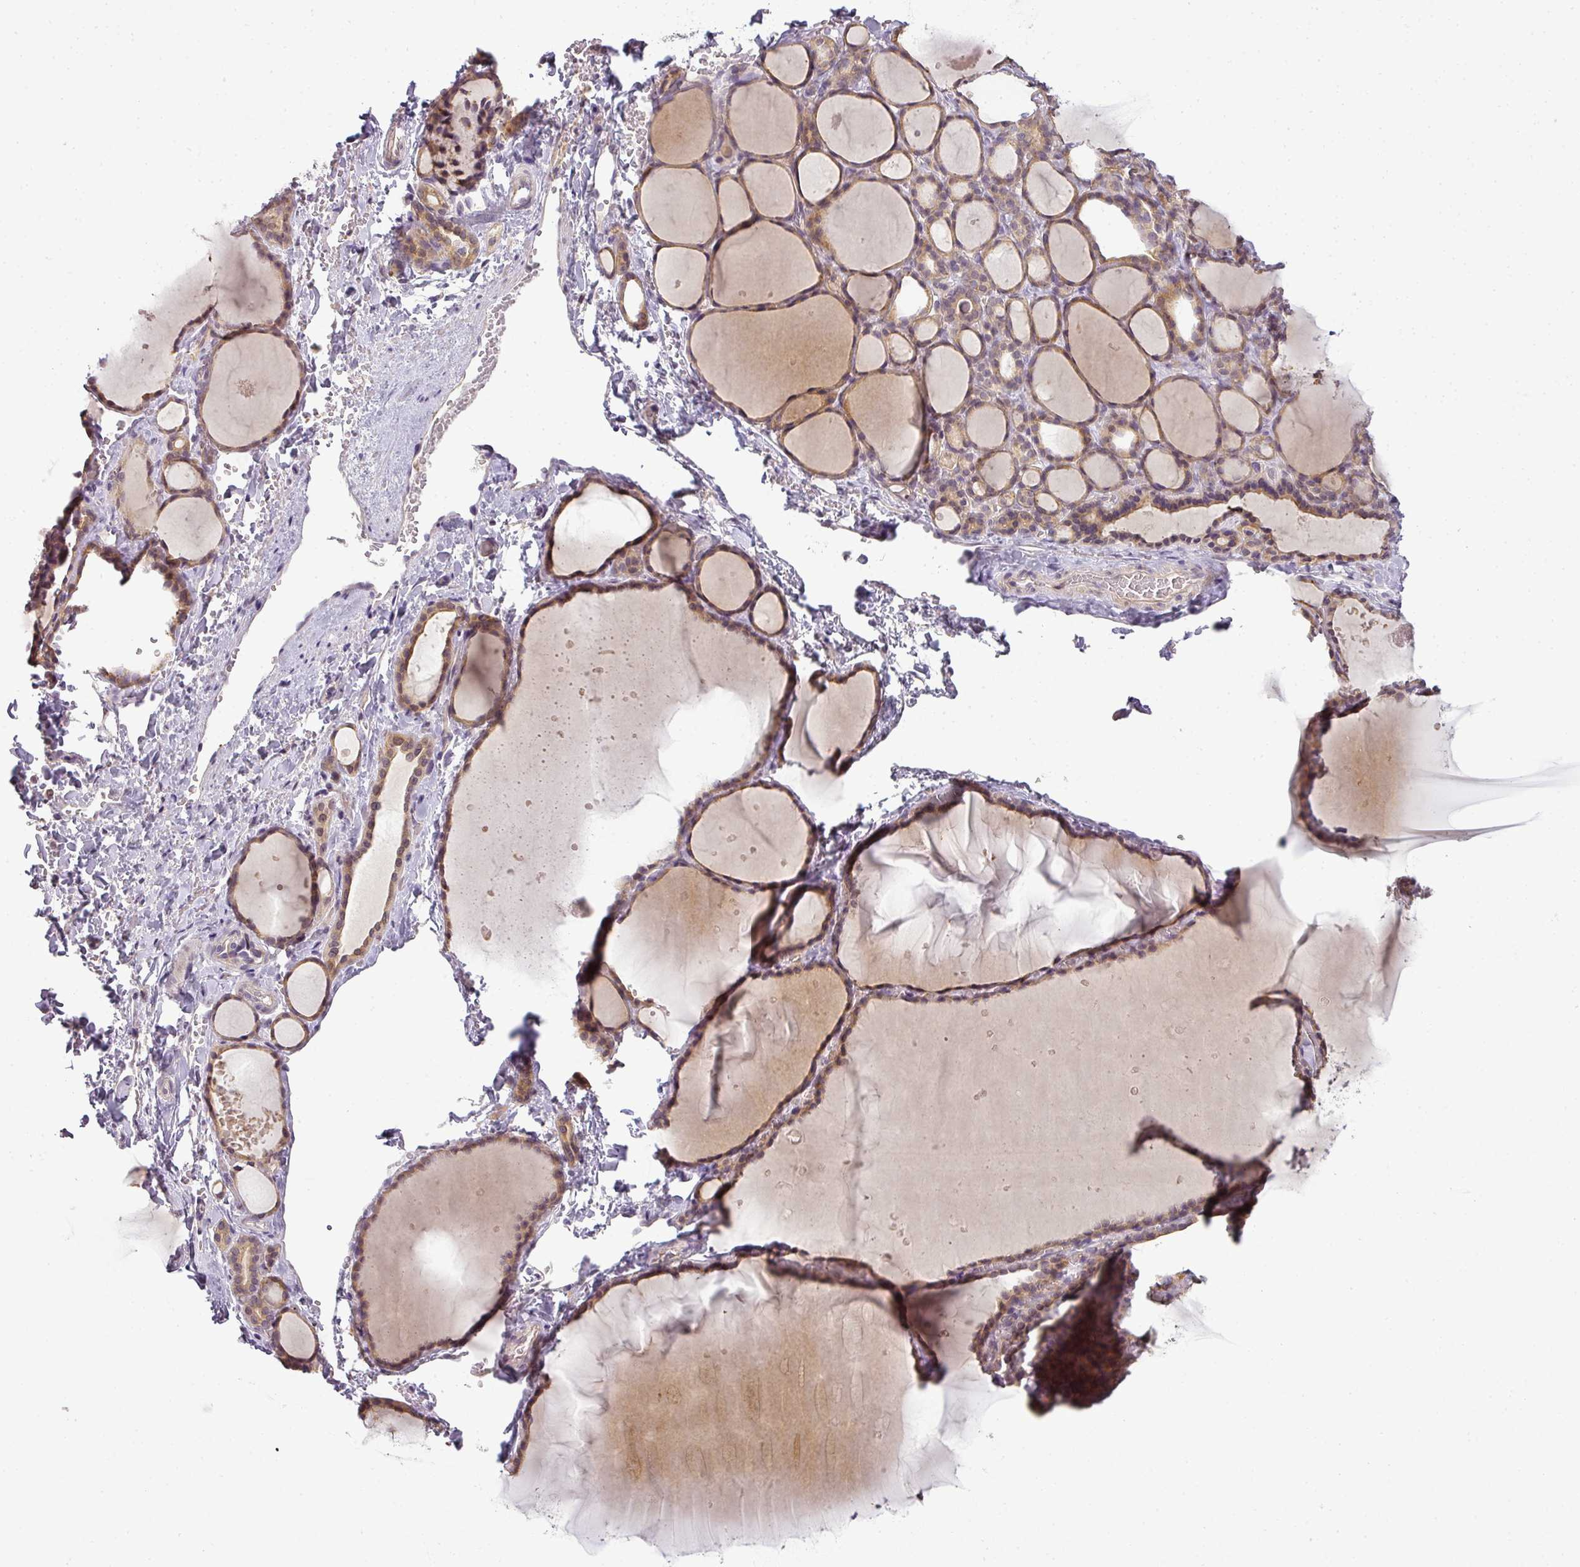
{"staining": {"intensity": "moderate", "quantity": ">75%", "location": "cytoplasmic/membranous"}, "tissue": "thyroid gland", "cell_type": "Glandular cells", "image_type": "normal", "snomed": [{"axis": "morphology", "description": "Normal tissue, NOS"}, {"axis": "topography", "description": "Thyroid gland"}], "caption": "The image shows staining of benign thyroid gland, revealing moderate cytoplasmic/membranous protein positivity (brown color) within glandular cells. (DAB IHC, brown staining for protein, blue staining for nuclei).", "gene": "LY75", "patient": {"sex": "female", "age": 49}}